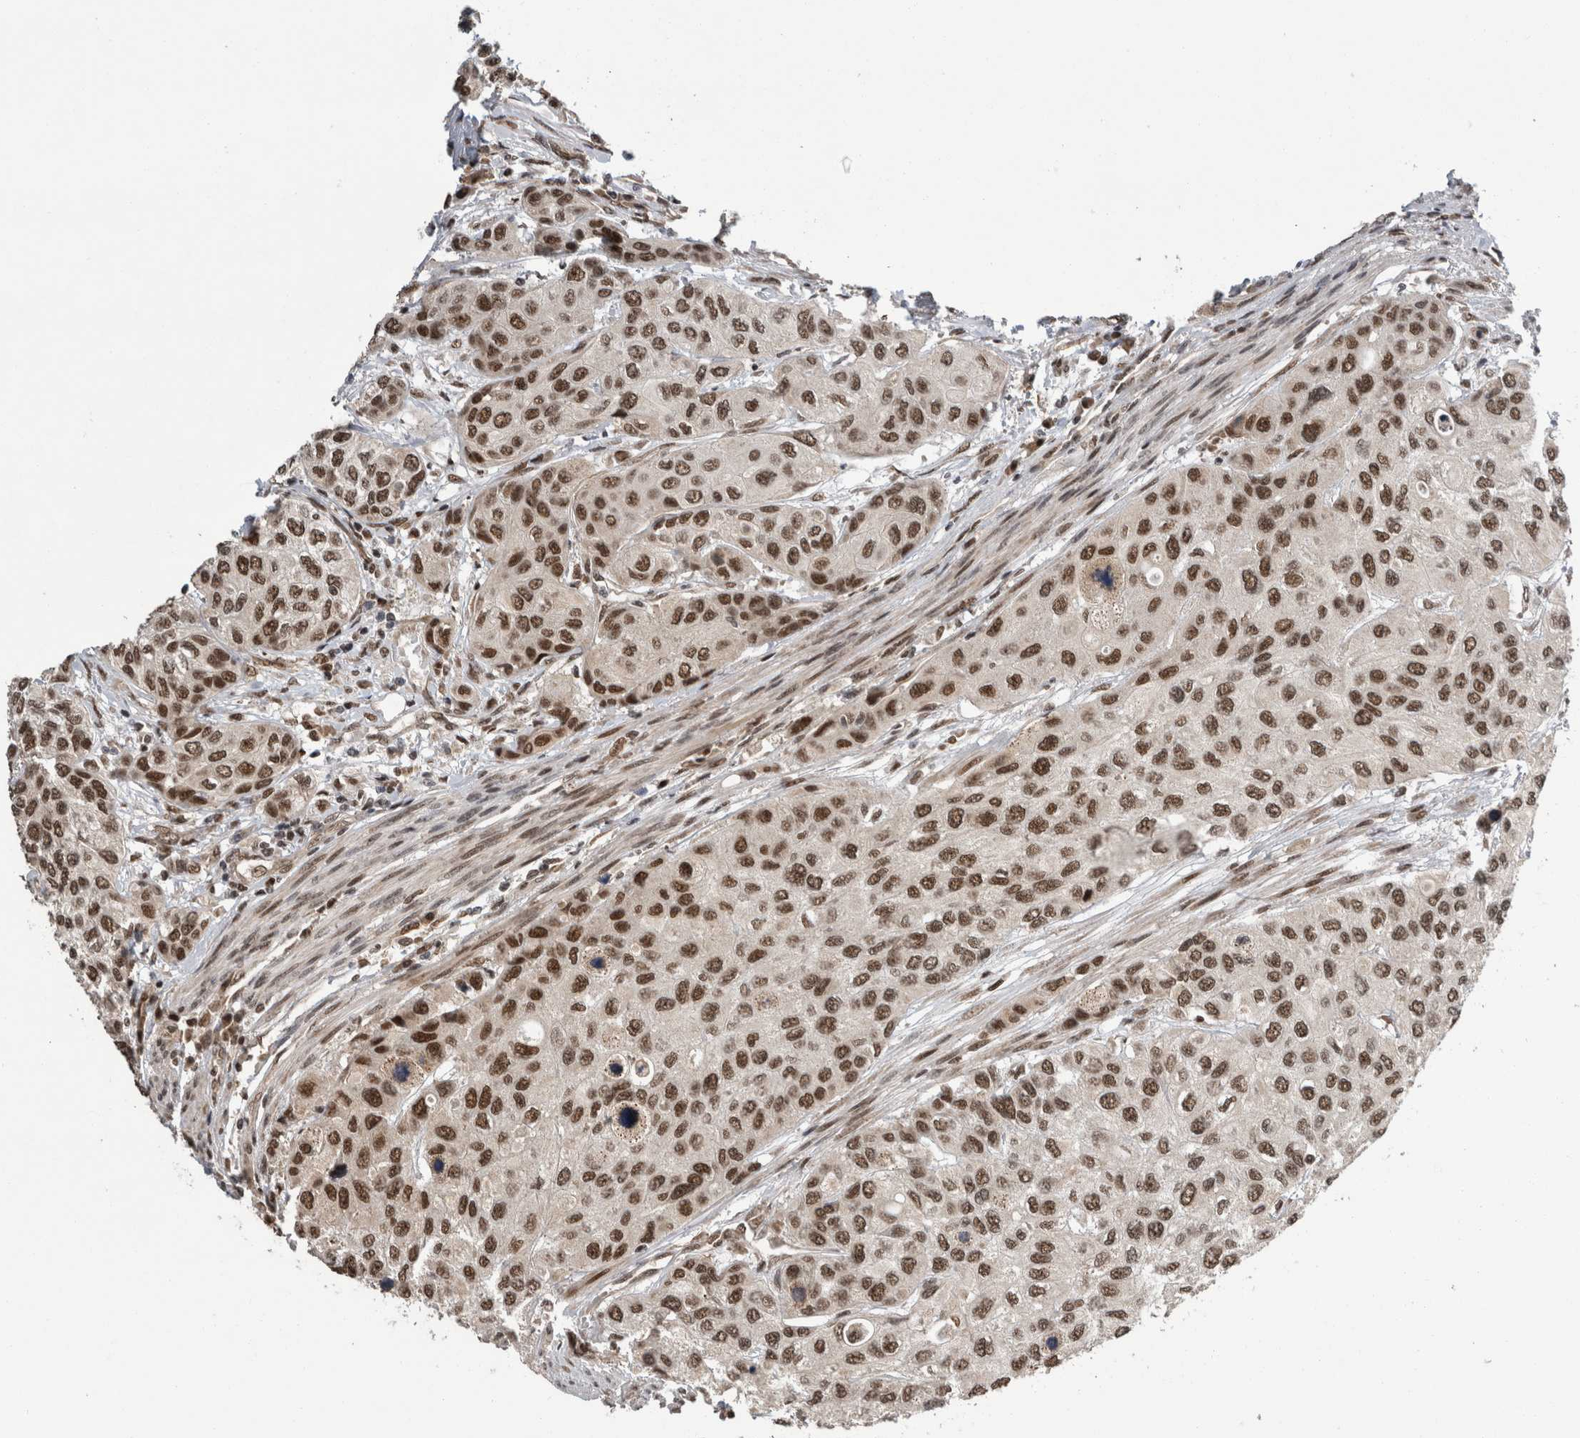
{"staining": {"intensity": "moderate", "quantity": ">75%", "location": "nuclear"}, "tissue": "urothelial cancer", "cell_type": "Tumor cells", "image_type": "cancer", "snomed": [{"axis": "morphology", "description": "Urothelial carcinoma, High grade"}, {"axis": "topography", "description": "Urinary bladder"}], "caption": "IHC staining of urothelial carcinoma (high-grade), which shows medium levels of moderate nuclear positivity in about >75% of tumor cells indicating moderate nuclear protein expression. The staining was performed using DAB (3,3'-diaminobenzidine) (brown) for protein detection and nuclei were counterstained in hematoxylin (blue).", "gene": "CPSF2", "patient": {"sex": "female", "age": 56}}